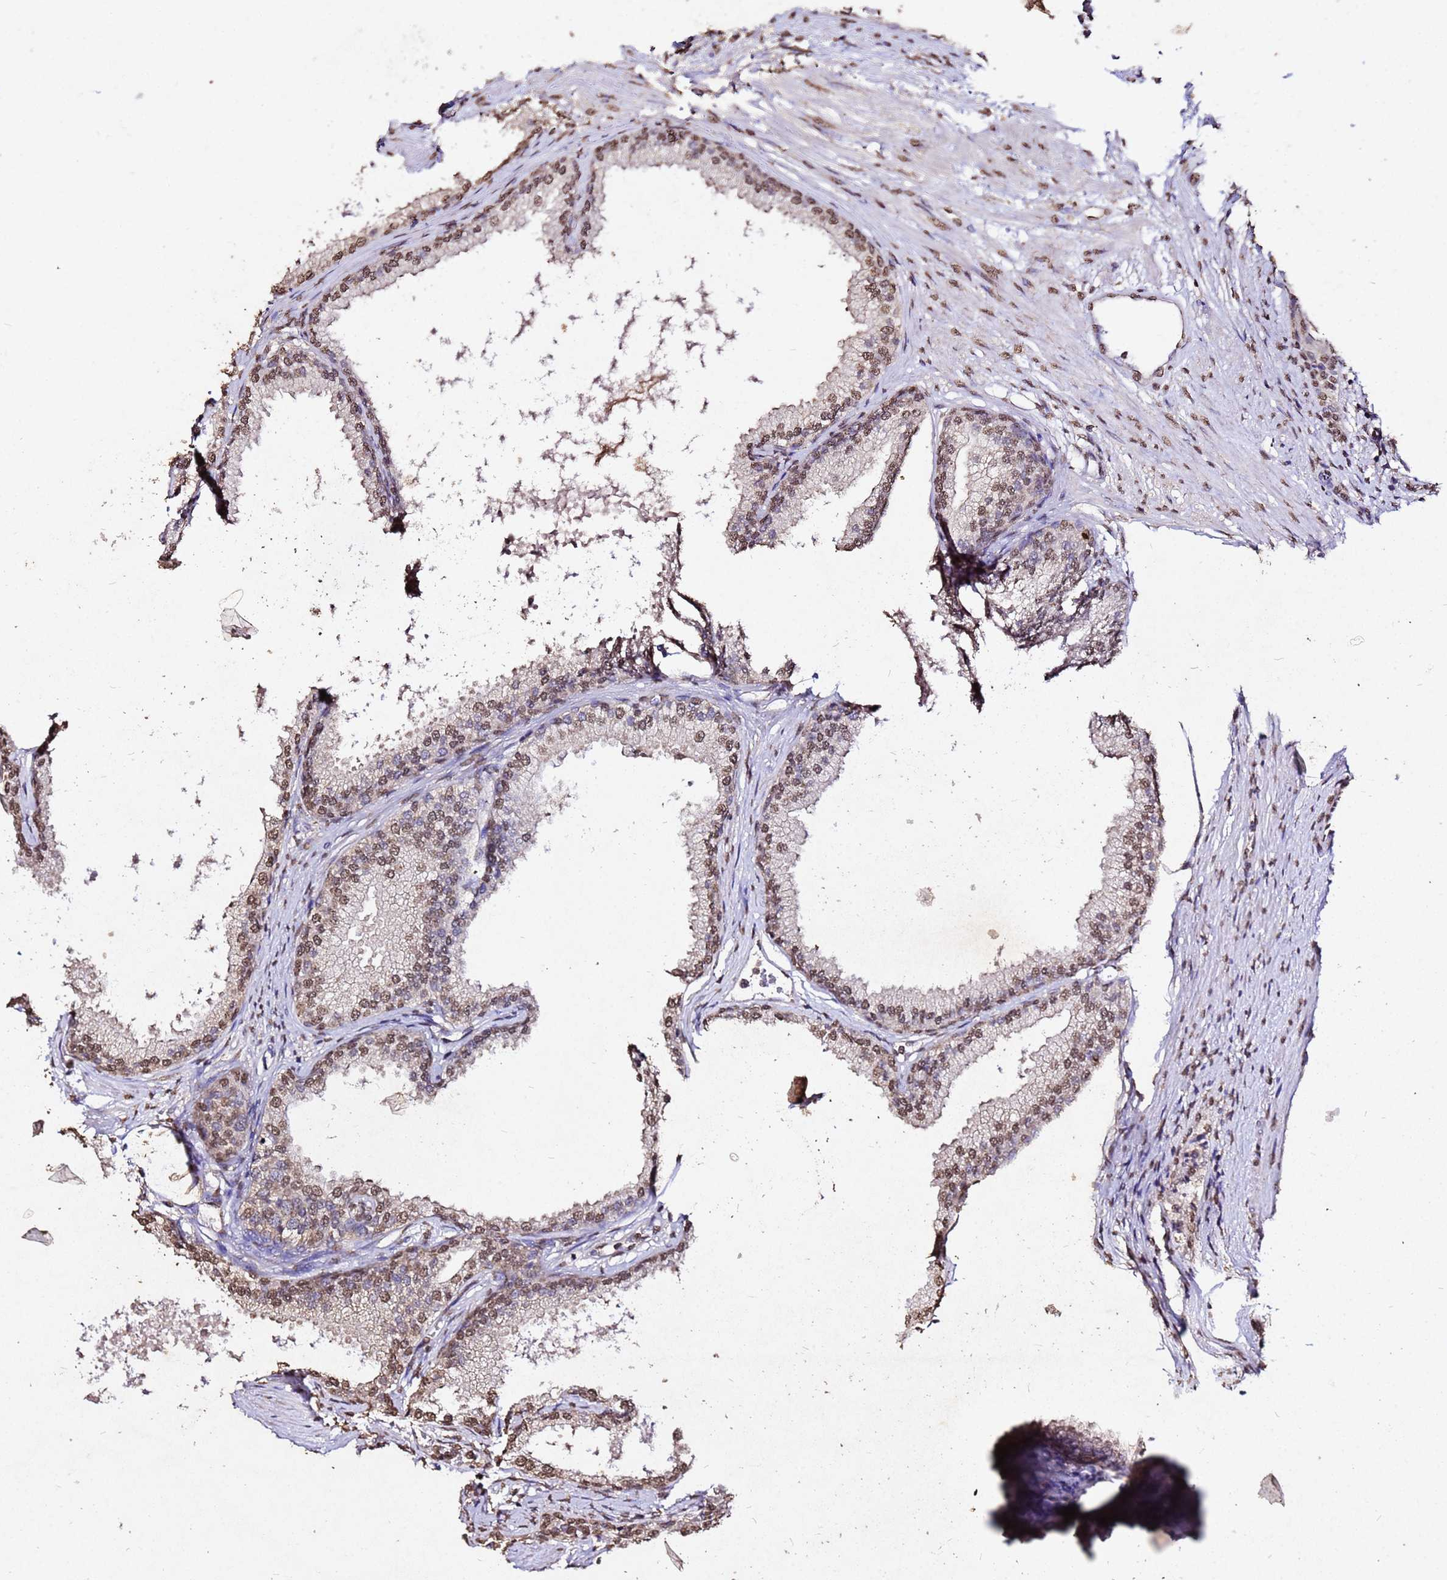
{"staining": {"intensity": "moderate", "quantity": ">75%", "location": "nuclear"}, "tissue": "prostate", "cell_type": "Glandular cells", "image_type": "normal", "snomed": [{"axis": "morphology", "description": "Normal tissue, NOS"}, {"axis": "topography", "description": "Prostate"}], "caption": "Immunohistochemistry image of unremarkable prostate stained for a protein (brown), which exhibits medium levels of moderate nuclear positivity in approximately >75% of glandular cells.", "gene": "MYOCD", "patient": {"sex": "male", "age": 76}}